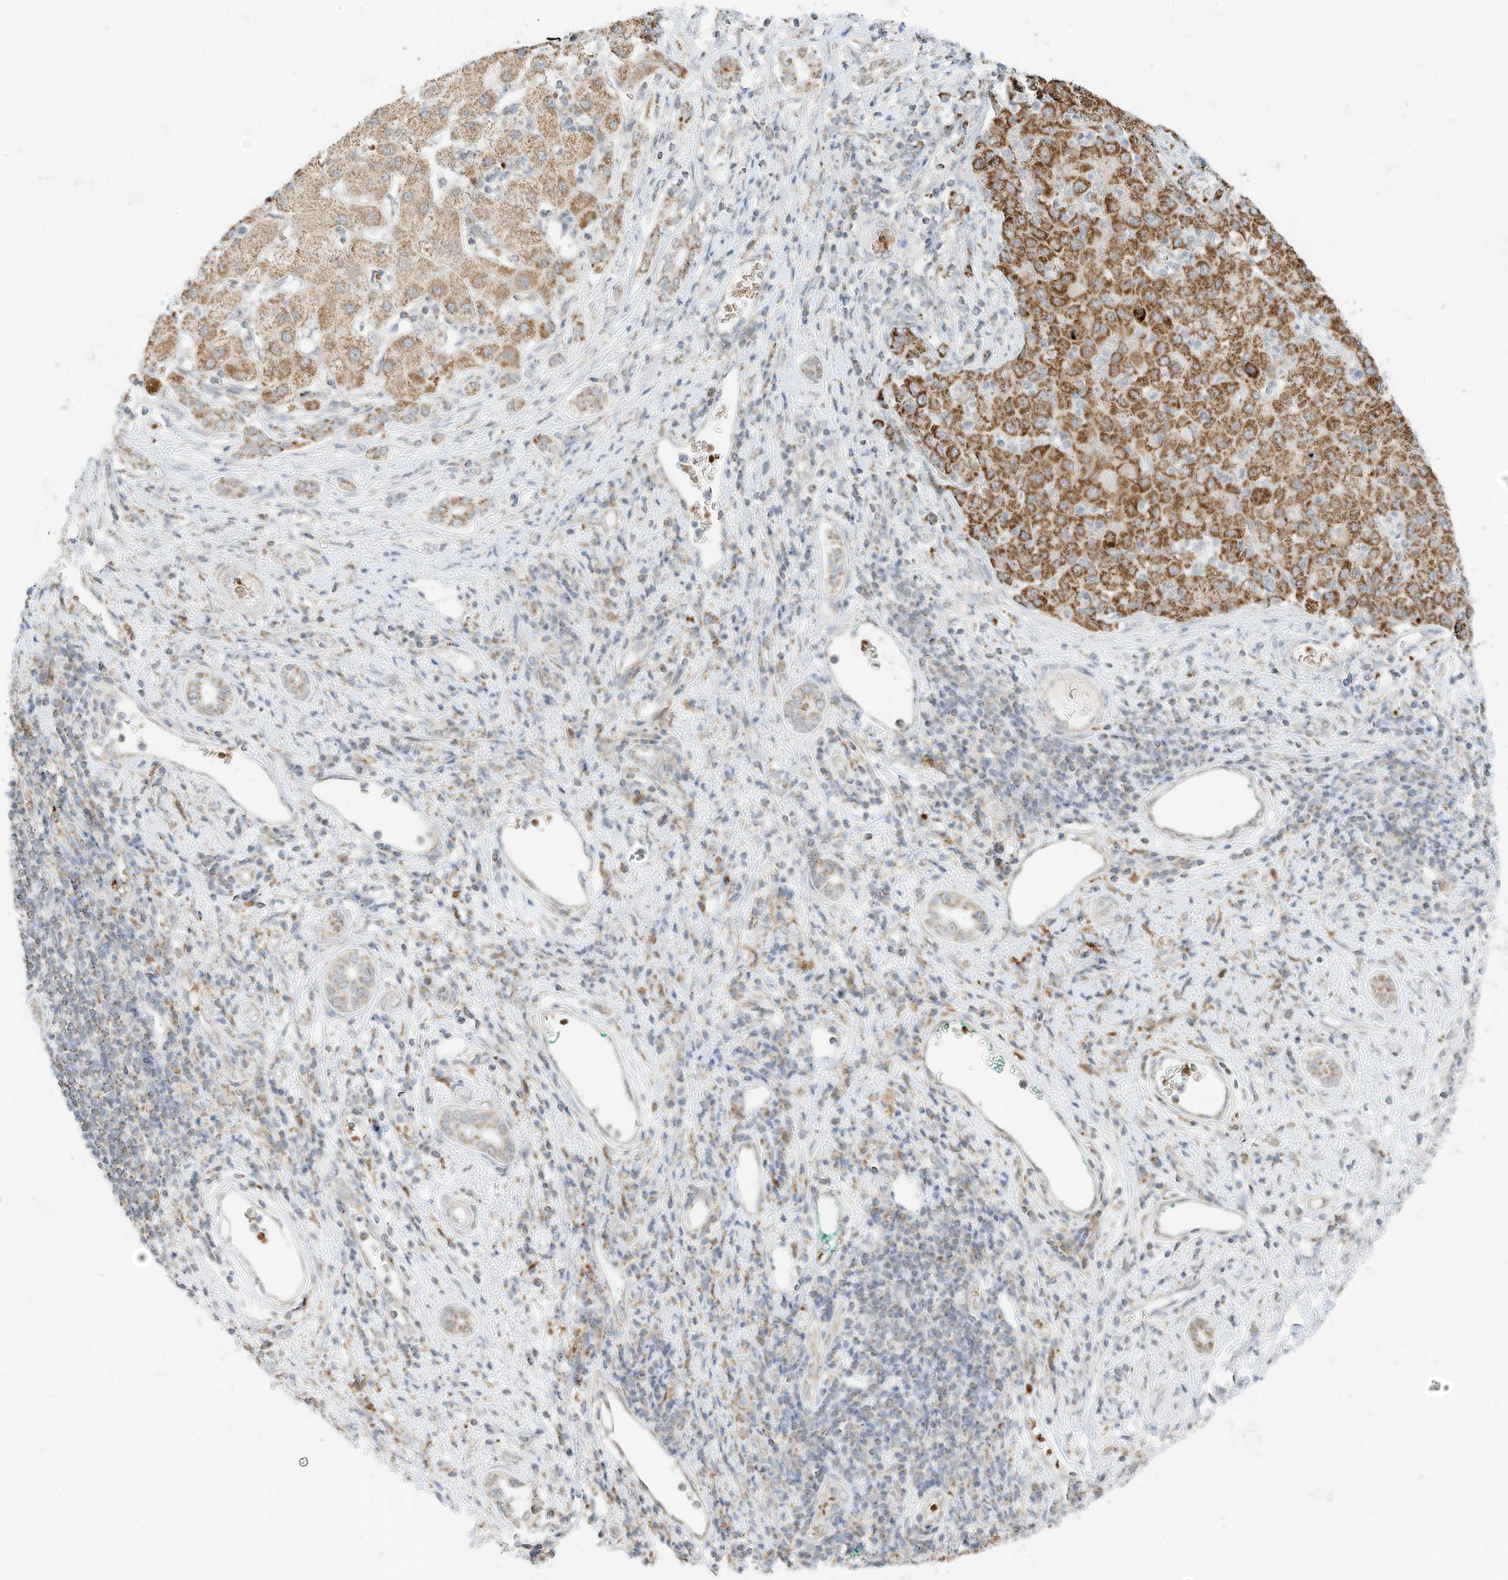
{"staining": {"intensity": "strong", "quantity": ">75%", "location": "cytoplasmic/membranous"}, "tissue": "liver cancer", "cell_type": "Tumor cells", "image_type": "cancer", "snomed": [{"axis": "morphology", "description": "Carcinoma, Hepatocellular, NOS"}, {"axis": "topography", "description": "Liver"}], "caption": "Protein expression analysis of hepatocellular carcinoma (liver) demonstrates strong cytoplasmic/membranous expression in about >75% of tumor cells. The protein of interest is shown in brown color, while the nuclei are stained blue.", "gene": "MTUS2", "patient": {"sex": "male", "age": 65}}